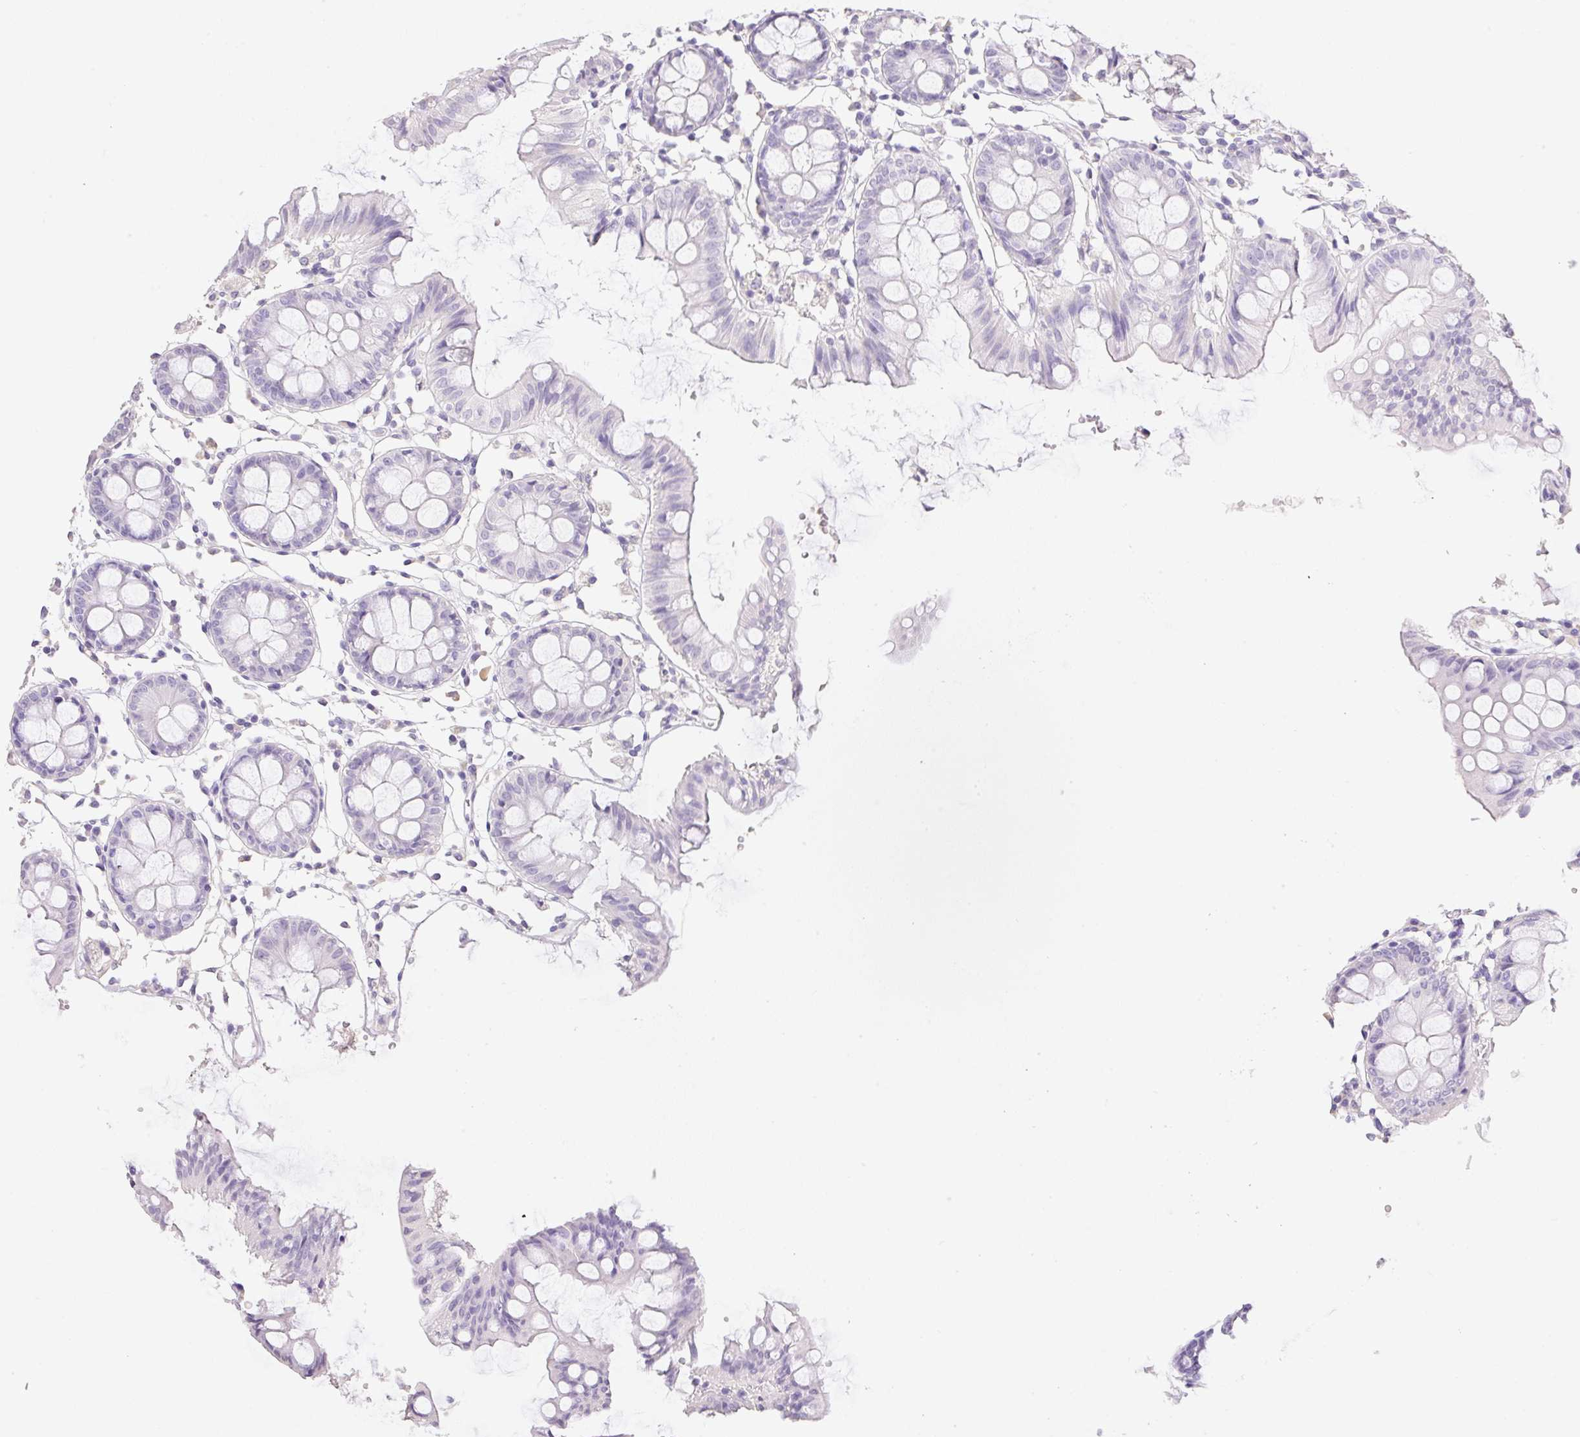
{"staining": {"intensity": "negative", "quantity": "none", "location": "none"}, "tissue": "colon", "cell_type": "Endothelial cells", "image_type": "normal", "snomed": [{"axis": "morphology", "description": "Normal tissue, NOS"}, {"axis": "topography", "description": "Colon"}], "caption": "Endothelial cells are negative for protein expression in unremarkable human colon. The staining is performed using DAB brown chromogen with nuclei counter-stained in using hematoxylin.", "gene": "HCRTR2", "patient": {"sex": "female", "age": 84}}